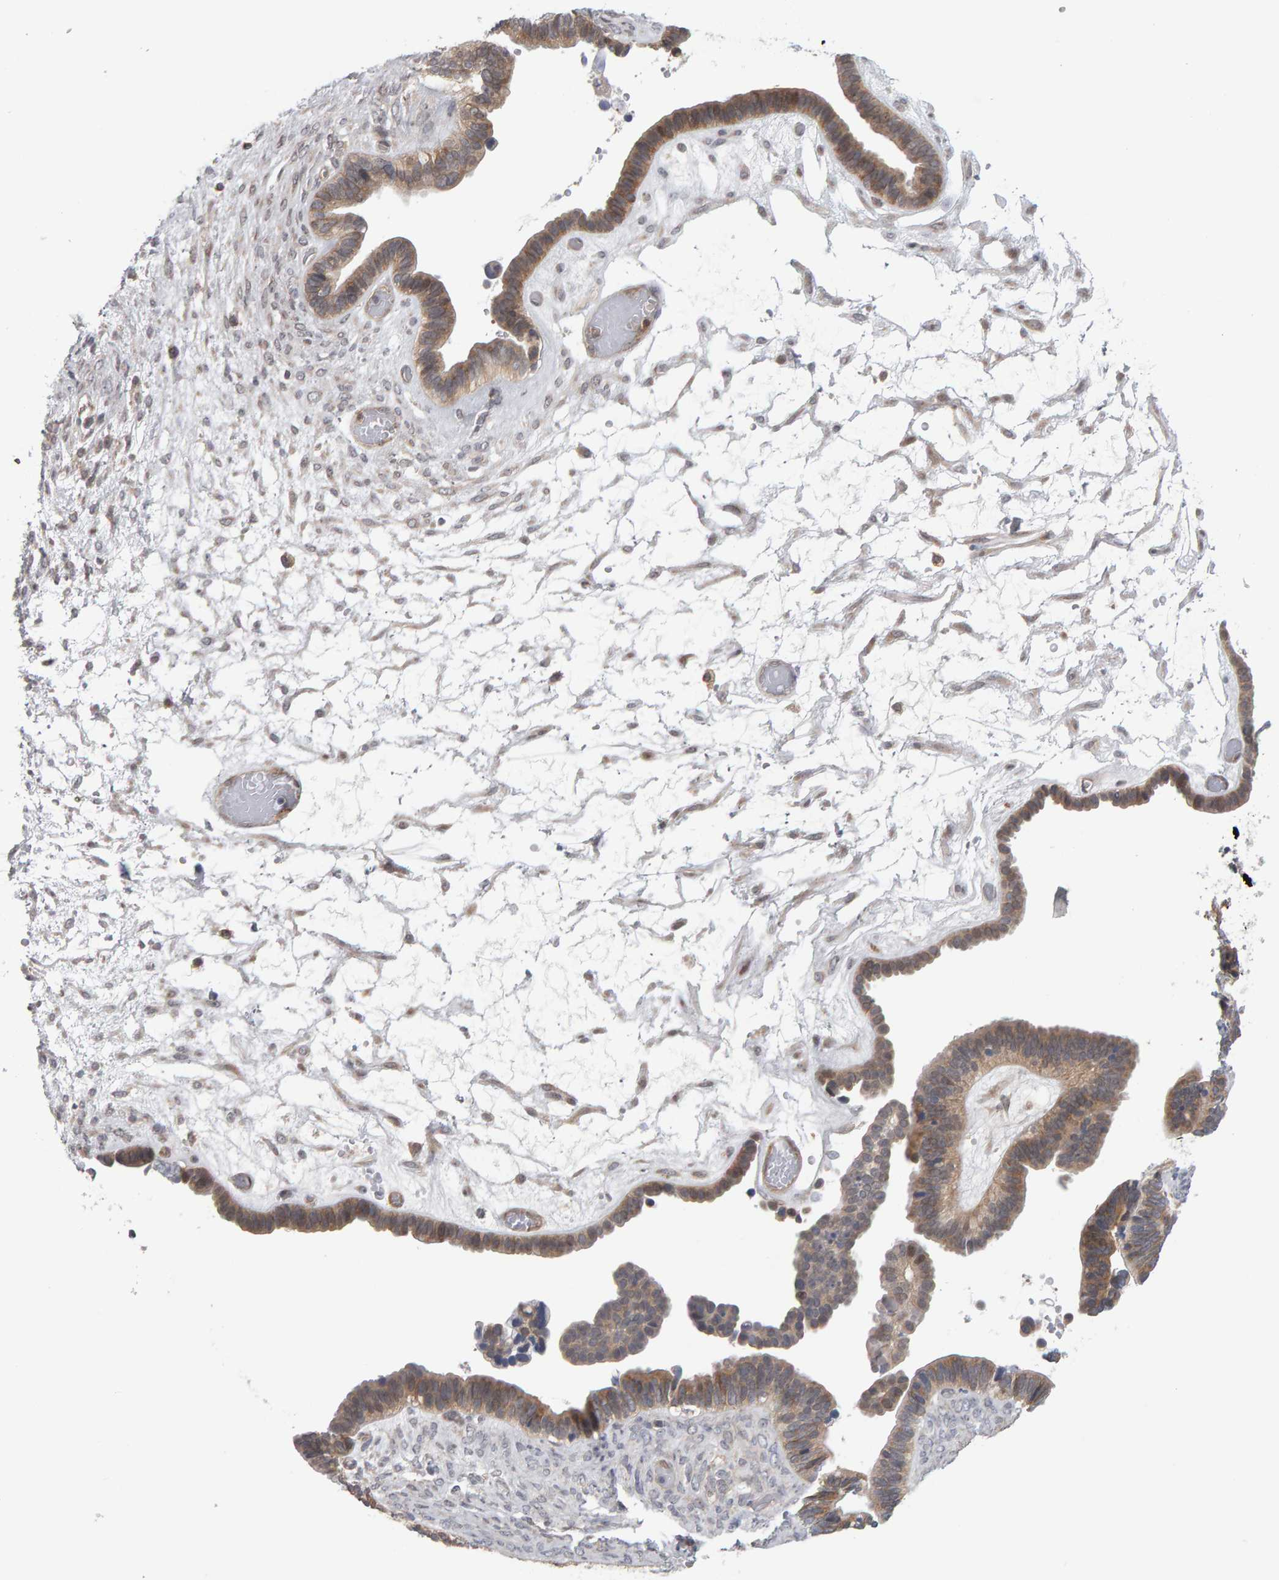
{"staining": {"intensity": "moderate", "quantity": ">75%", "location": "cytoplasmic/membranous"}, "tissue": "ovarian cancer", "cell_type": "Tumor cells", "image_type": "cancer", "snomed": [{"axis": "morphology", "description": "Cystadenocarcinoma, serous, NOS"}, {"axis": "topography", "description": "Ovary"}], "caption": "Tumor cells reveal medium levels of moderate cytoplasmic/membranous expression in approximately >75% of cells in ovarian cancer.", "gene": "MSRA", "patient": {"sex": "female", "age": 56}}